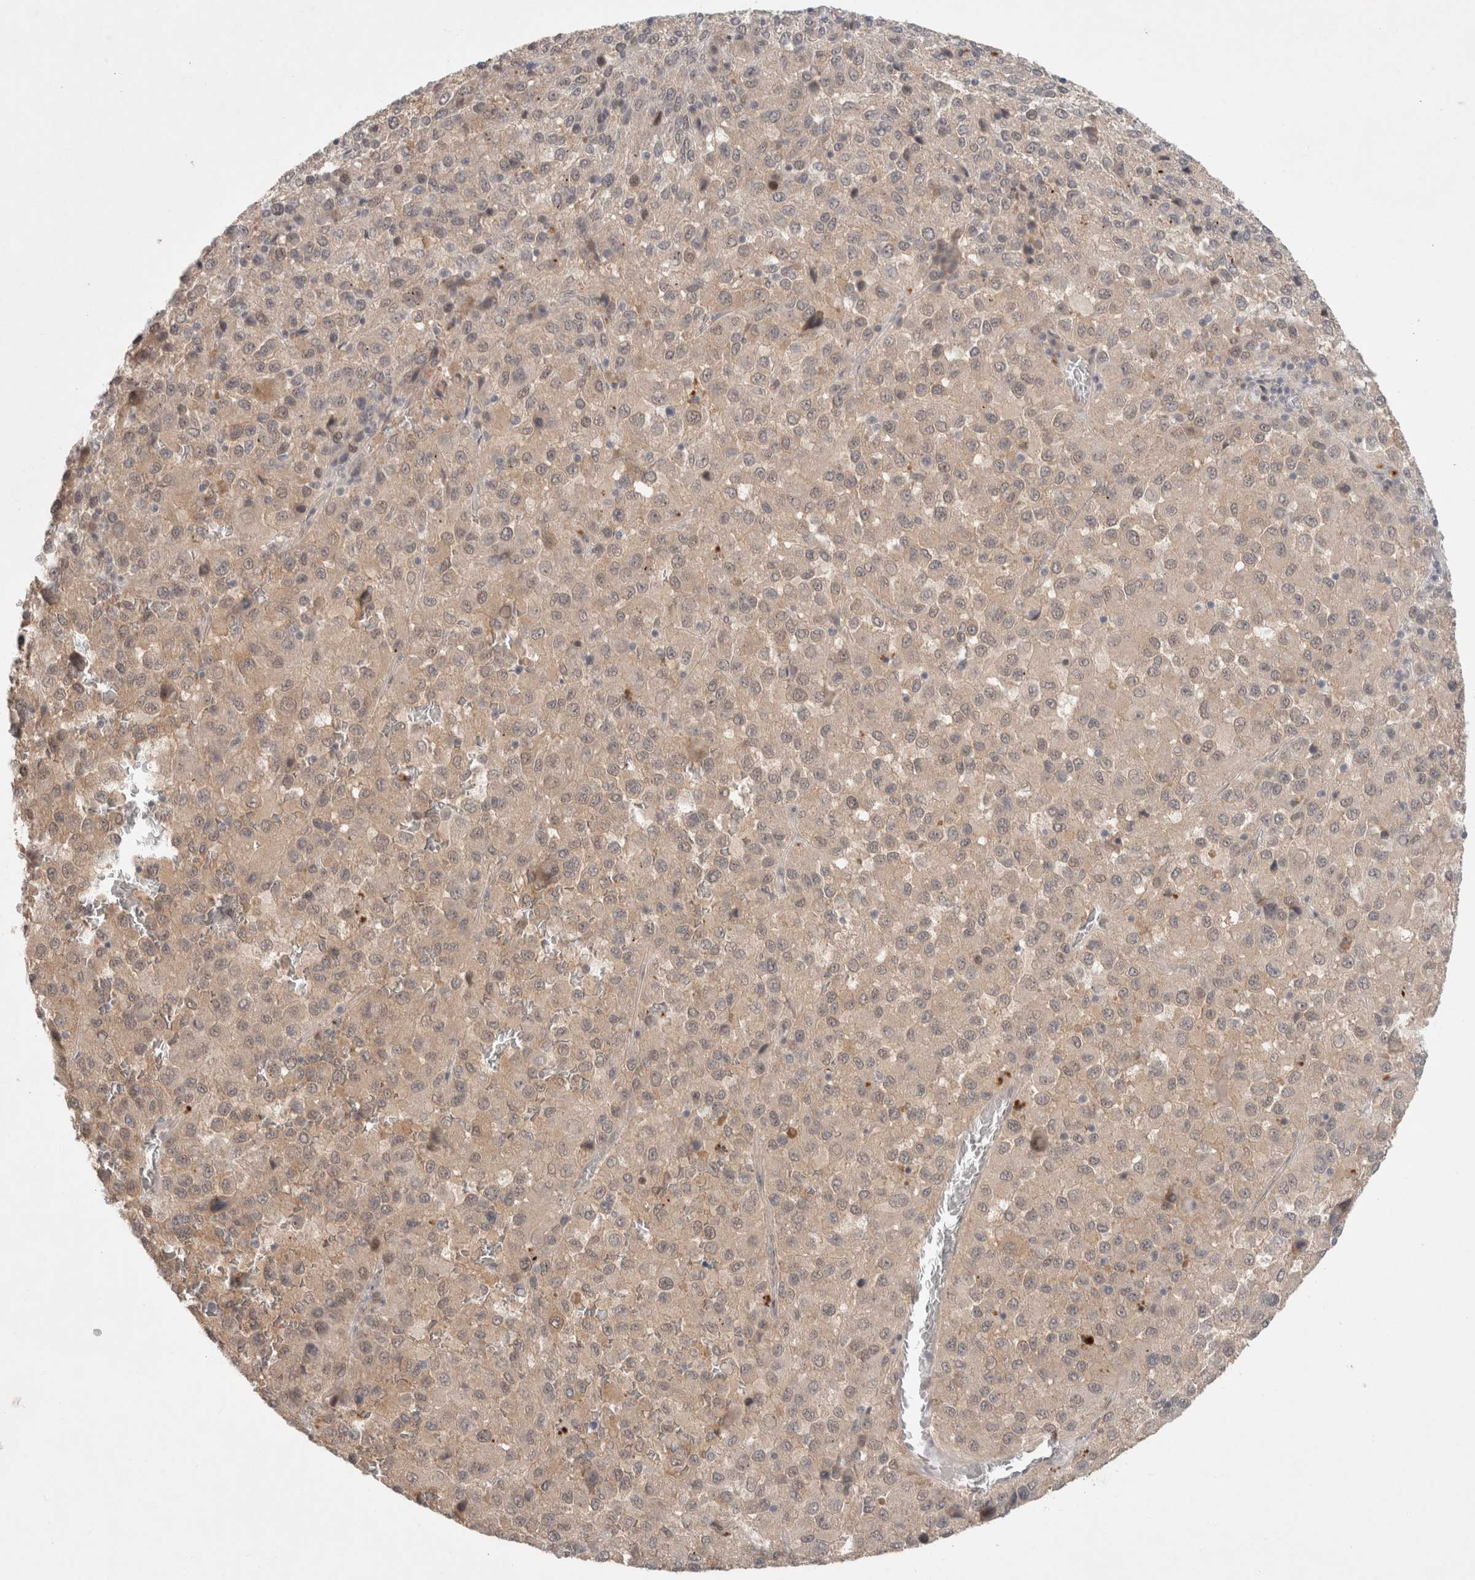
{"staining": {"intensity": "weak", "quantity": "<25%", "location": "cytoplasmic/membranous"}, "tissue": "melanoma", "cell_type": "Tumor cells", "image_type": "cancer", "snomed": [{"axis": "morphology", "description": "Malignant melanoma, Metastatic site"}, {"axis": "topography", "description": "Lung"}], "caption": "Tumor cells show no significant expression in melanoma.", "gene": "RASAL2", "patient": {"sex": "male", "age": 64}}